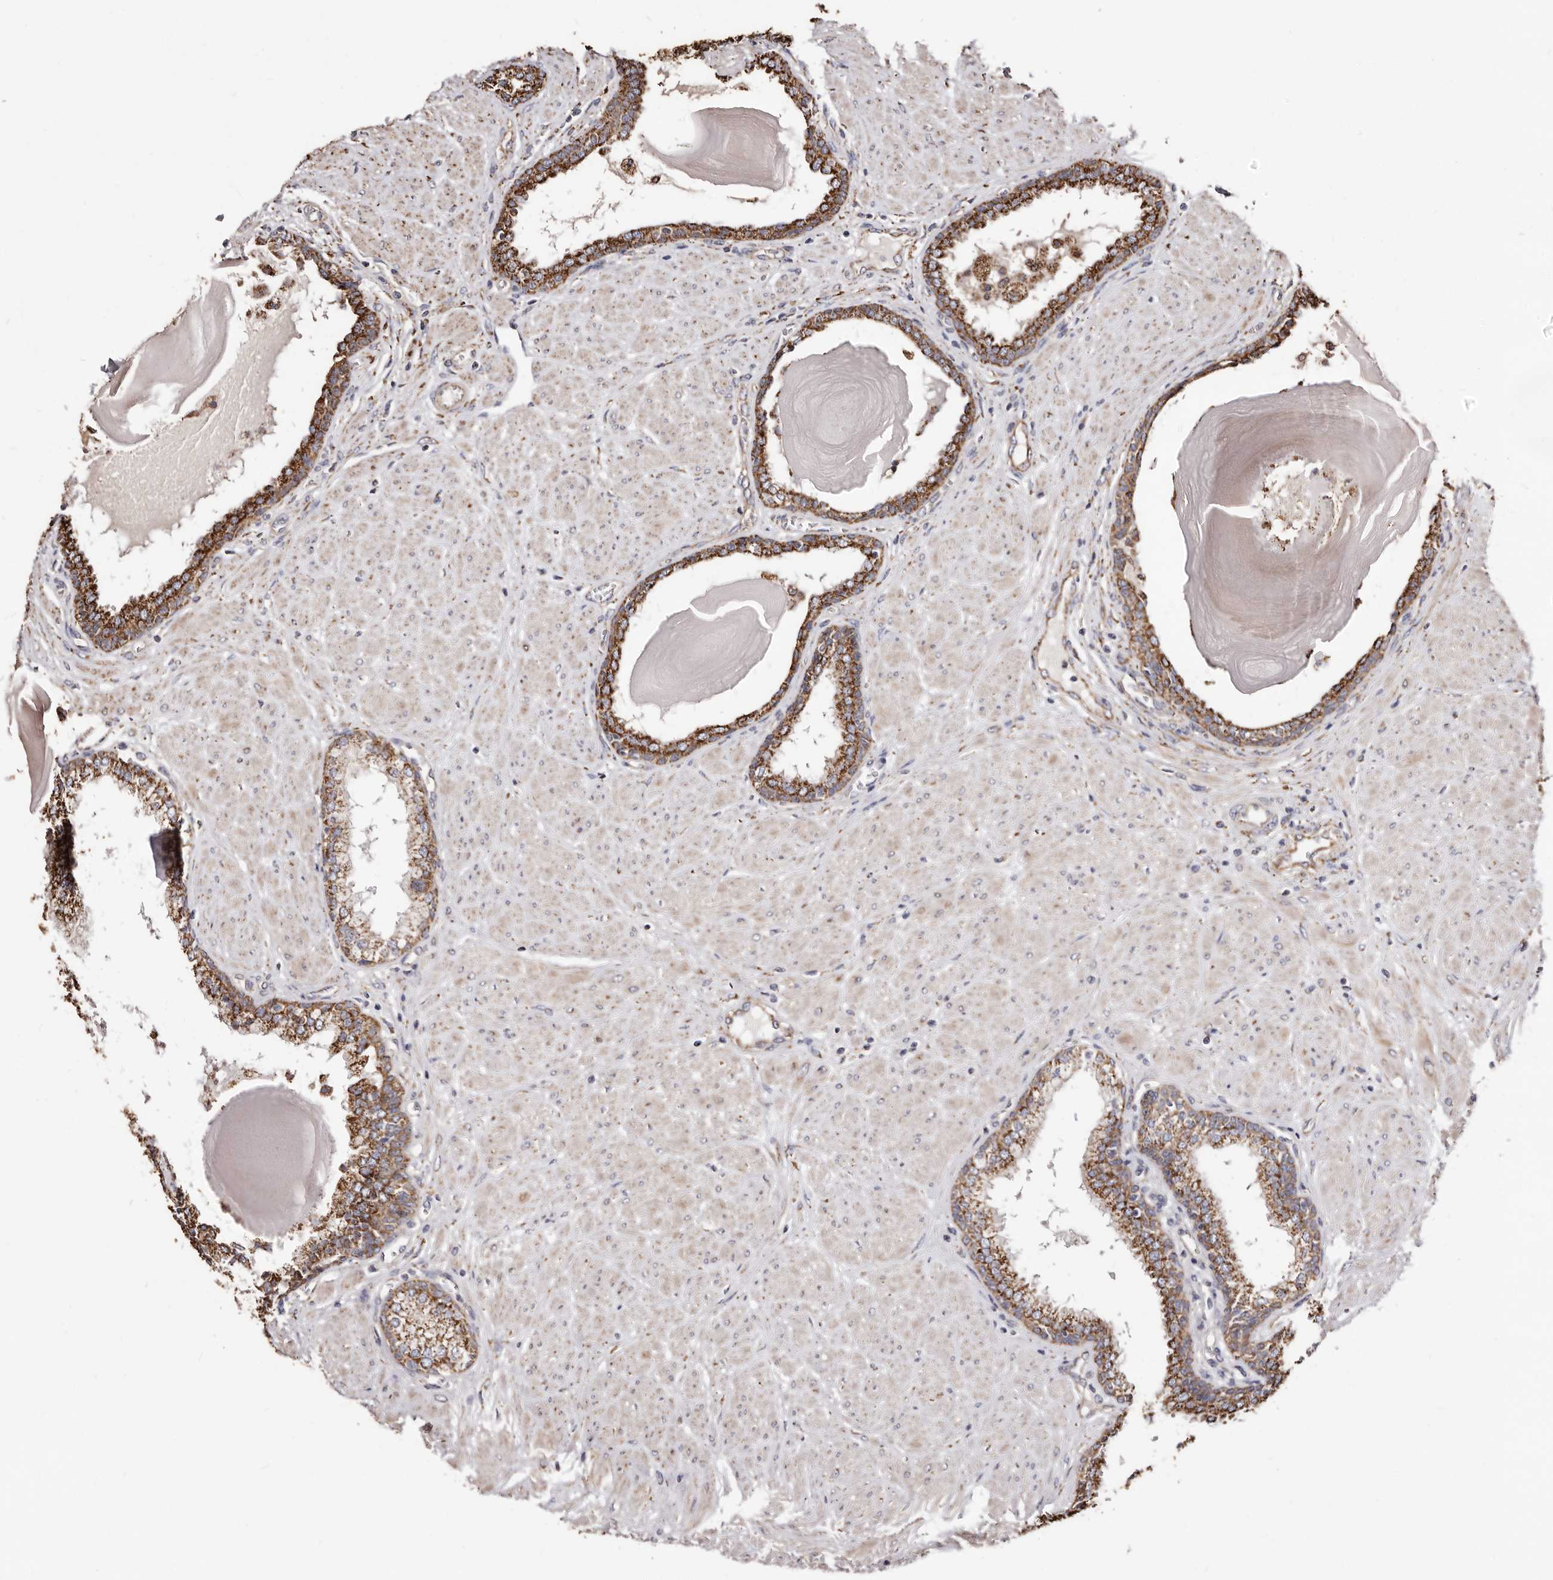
{"staining": {"intensity": "strong", "quantity": "25%-75%", "location": "cytoplasmic/membranous"}, "tissue": "prostate", "cell_type": "Glandular cells", "image_type": "normal", "snomed": [{"axis": "morphology", "description": "Normal tissue, NOS"}, {"axis": "topography", "description": "Prostate"}], "caption": "IHC of unremarkable prostate exhibits high levels of strong cytoplasmic/membranous staining in about 25%-75% of glandular cells.", "gene": "LUZP1", "patient": {"sex": "male", "age": 51}}